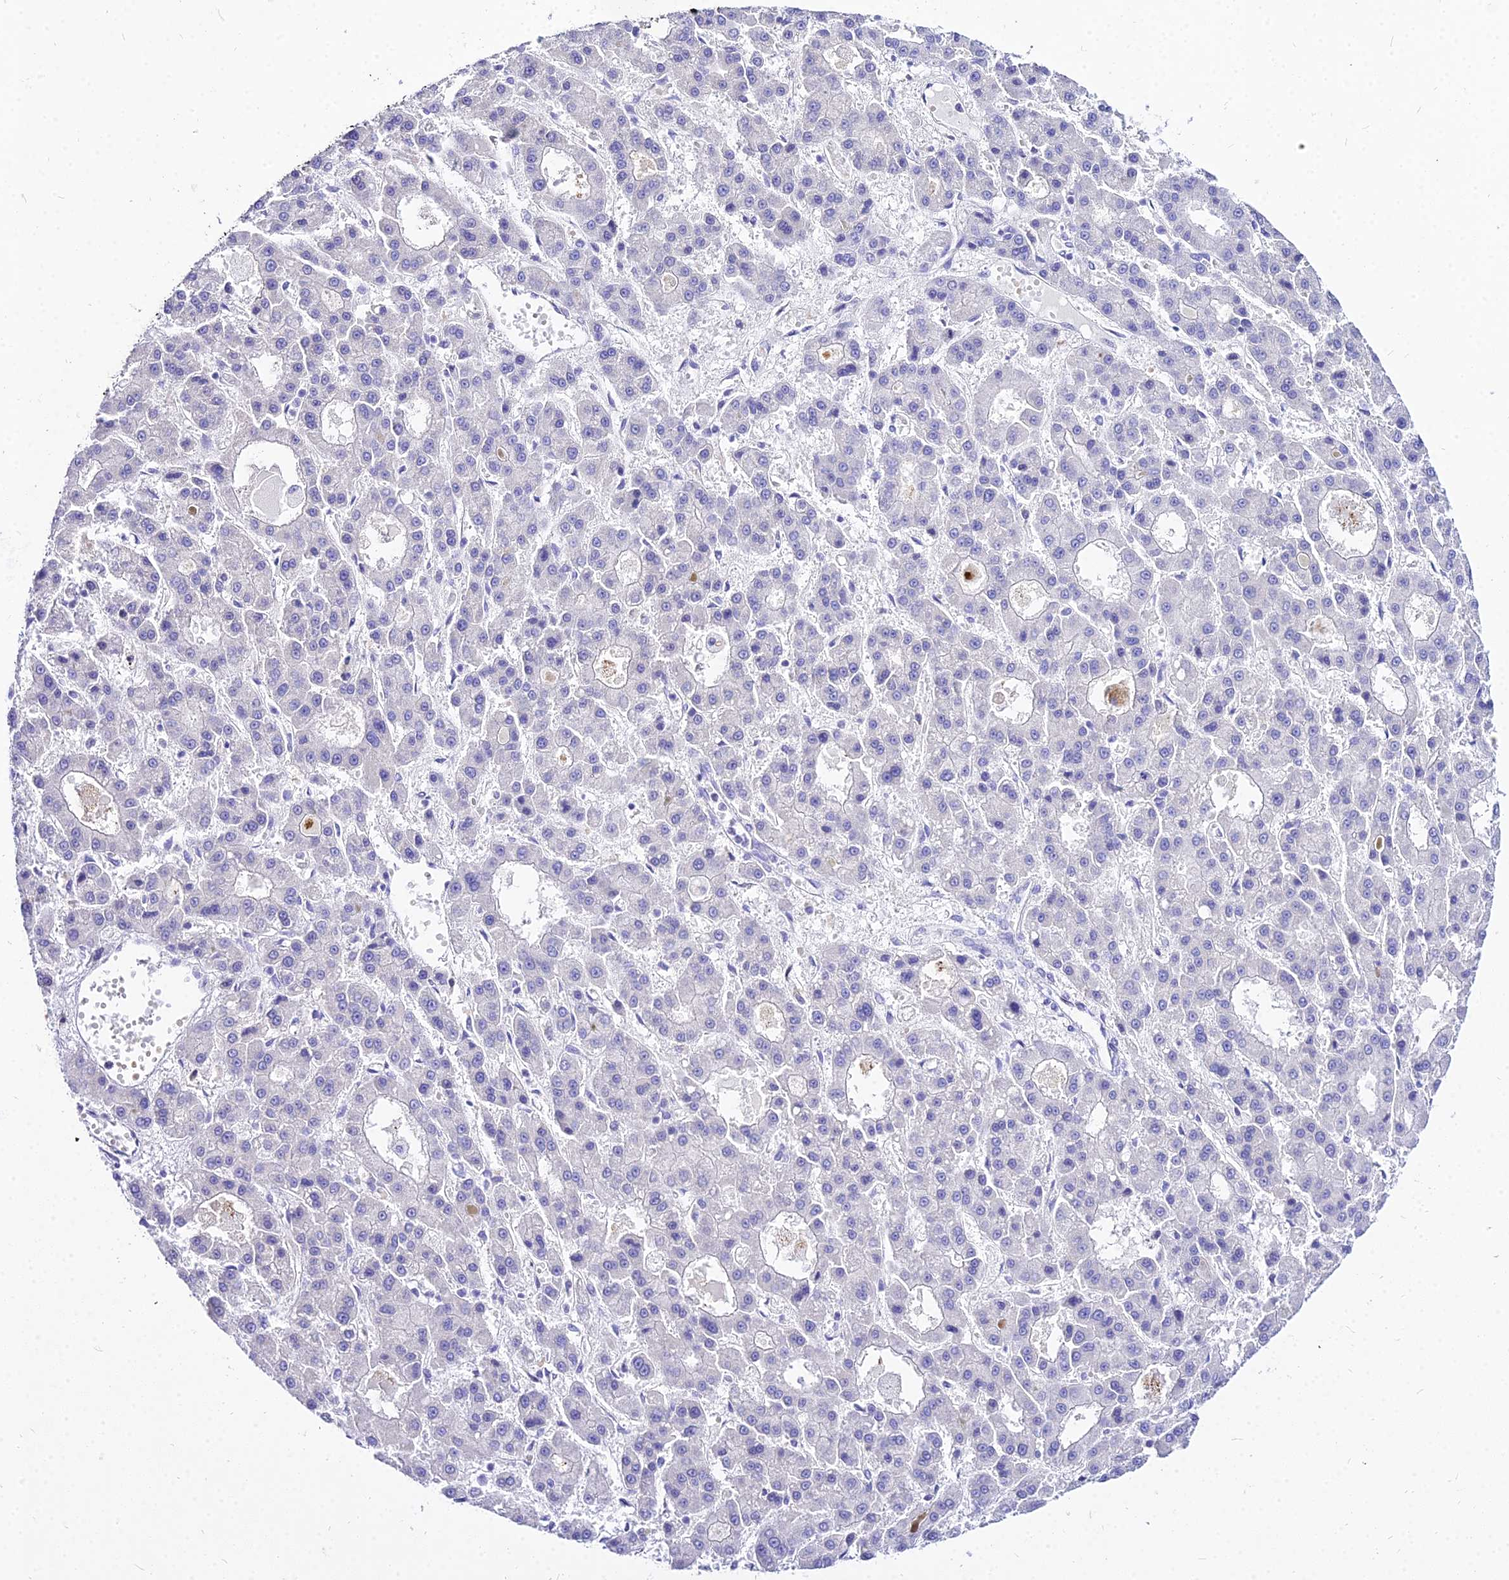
{"staining": {"intensity": "negative", "quantity": "none", "location": "none"}, "tissue": "liver cancer", "cell_type": "Tumor cells", "image_type": "cancer", "snomed": [{"axis": "morphology", "description": "Carcinoma, Hepatocellular, NOS"}, {"axis": "topography", "description": "Liver"}], "caption": "Photomicrograph shows no significant protein staining in tumor cells of hepatocellular carcinoma (liver).", "gene": "CARD18", "patient": {"sex": "male", "age": 70}}